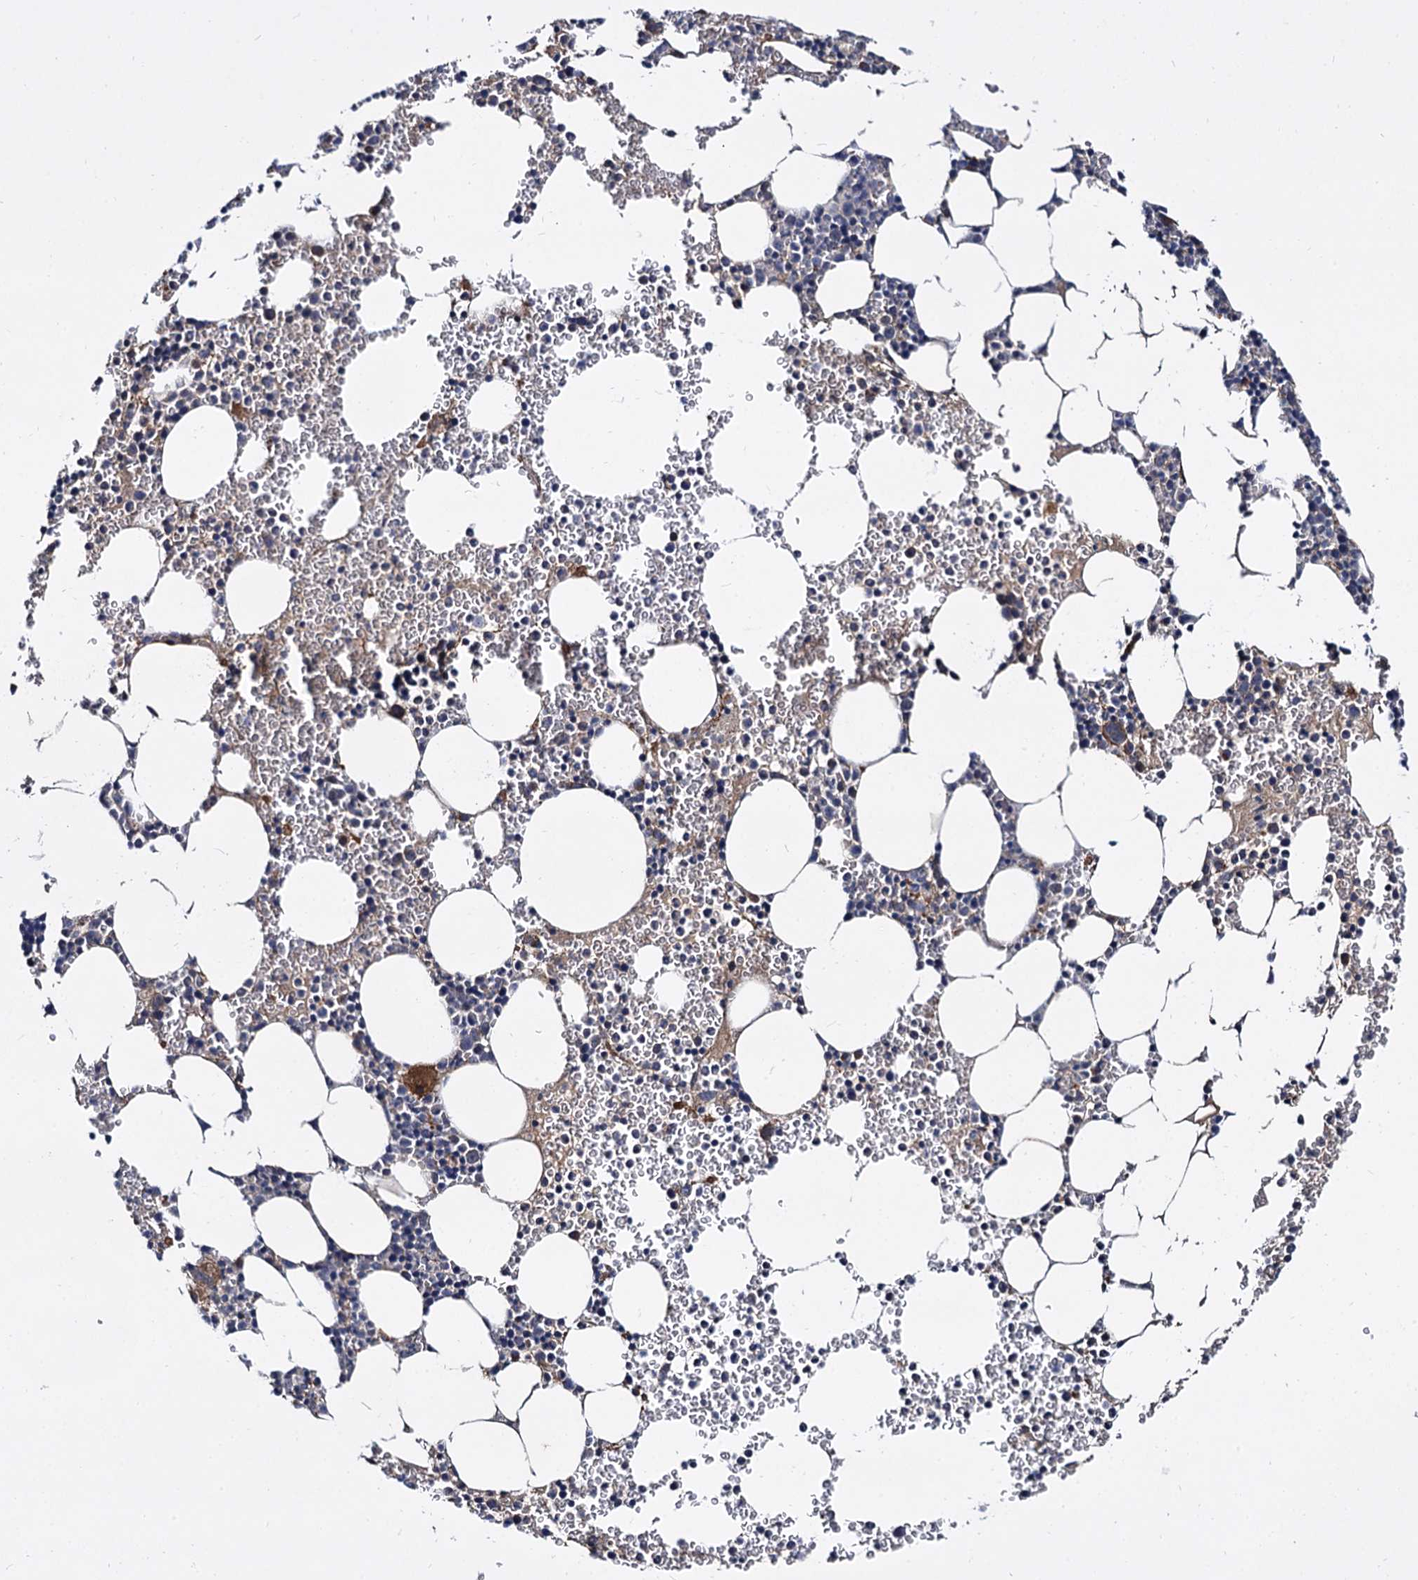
{"staining": {"intensity": "moderate", "quantity": "<25%", "location": "cytoplasmic/membranous"}, "tissue": "bone marrow", "cell_type": "Hematopoietic cells", "image_type": "normal", "snomed": [{"axis": "morphology", "description": "Normal tissue, NOS"}, {"axis": "topography", "description": "Bone marrow"}], "caption": "Bone marrow stained for a protein shows moderate cytoplasmic/membranous positivity in hematopoietic cells.", "gene": "ISM2", "patient": {"sex": "female", "age": 78}}